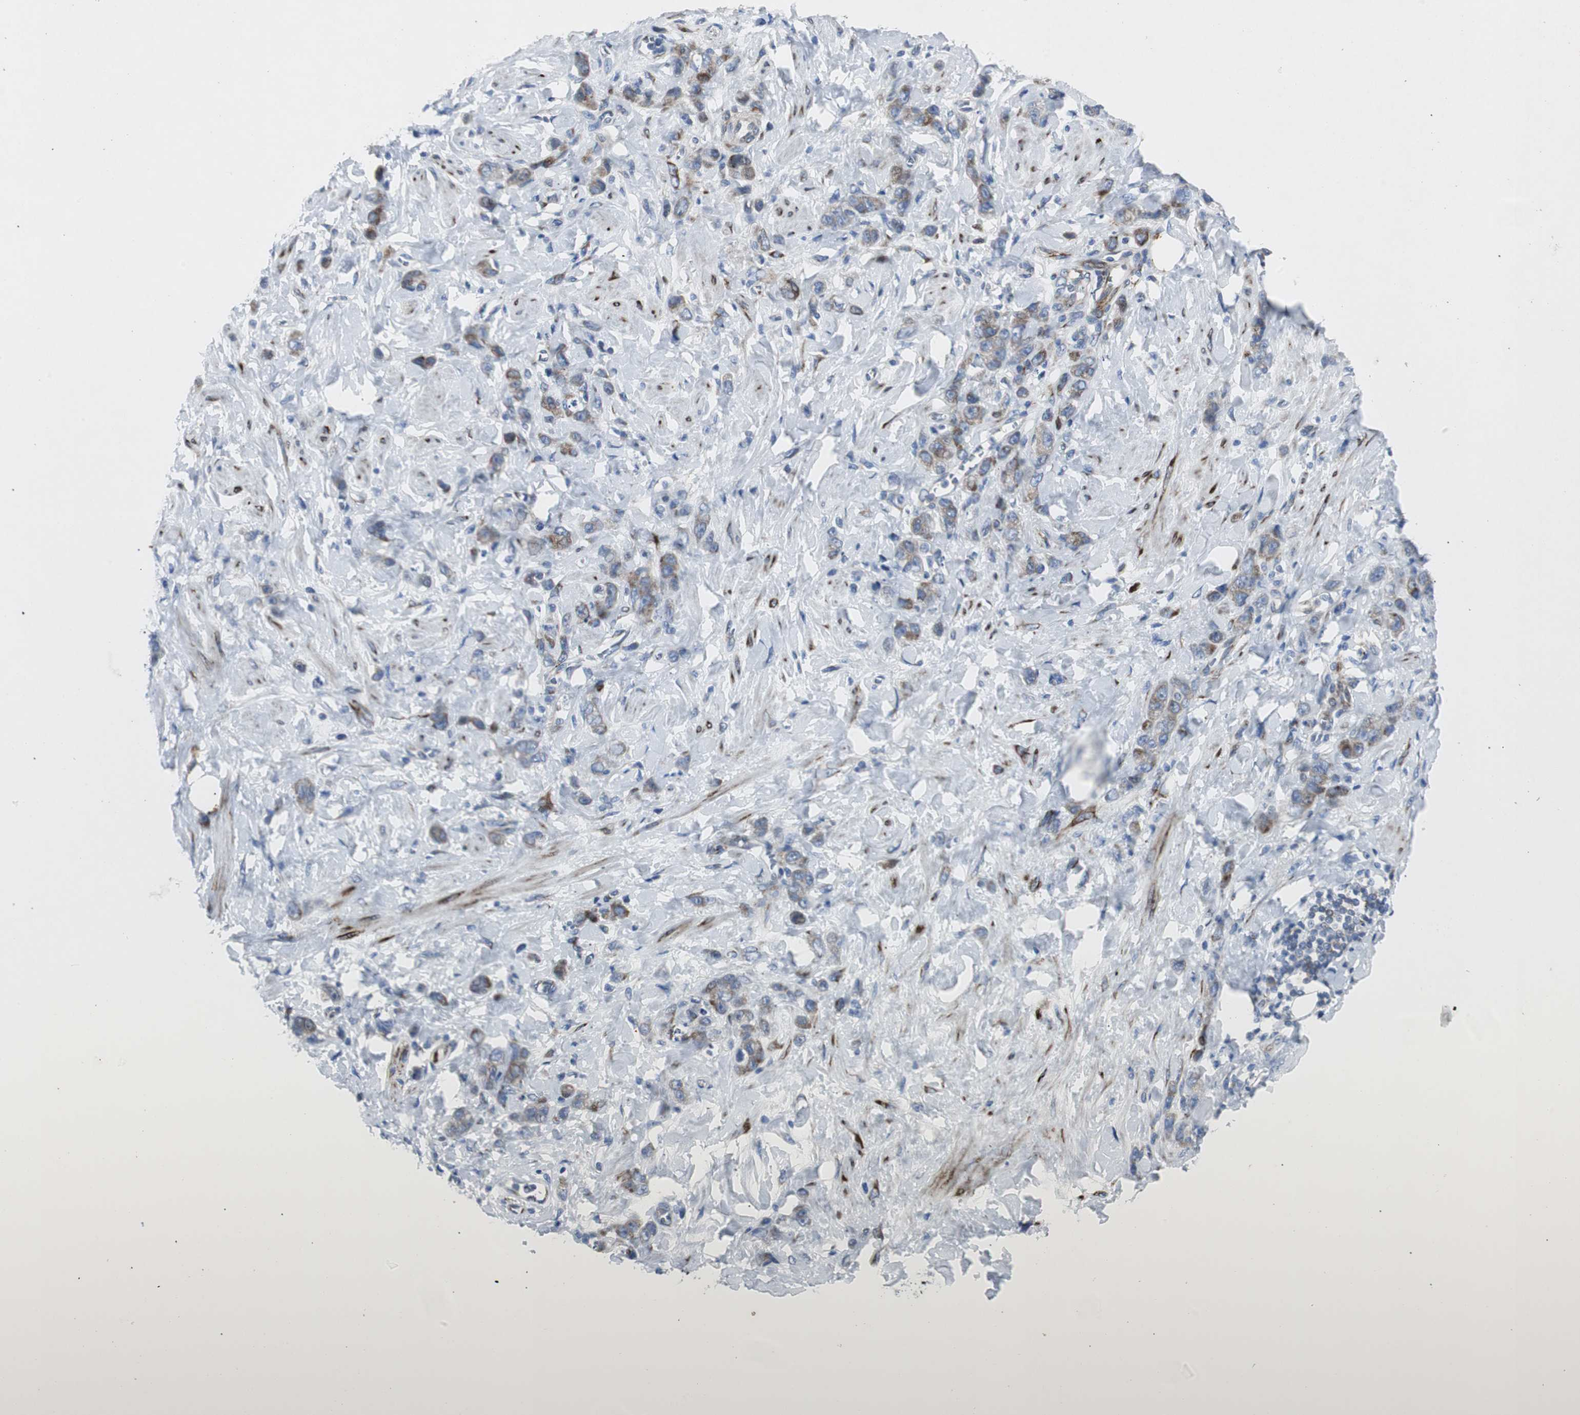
{"staining": {"intensity": "moderate", "quantity": "25%-75%", "location": "cytoplasmic/membranous"}, "tissue": "stomach cancer", "cell_type": "Tumor cells", "image_type": "cancer", "snomed": [{"axis": "morphology", "description": "Adenocarcinoma, NOS"}, {"axis": "topography", "description": "Stomach"}], "caption": "A medium amount of moderate cytoplasmic/membranous staining is seen in approximately 25%-75% of tumor cells in adenocarcinoma (stomach) tissue.", "gene": "BBC3", "patient": {"sex": "male", "age": 82}}